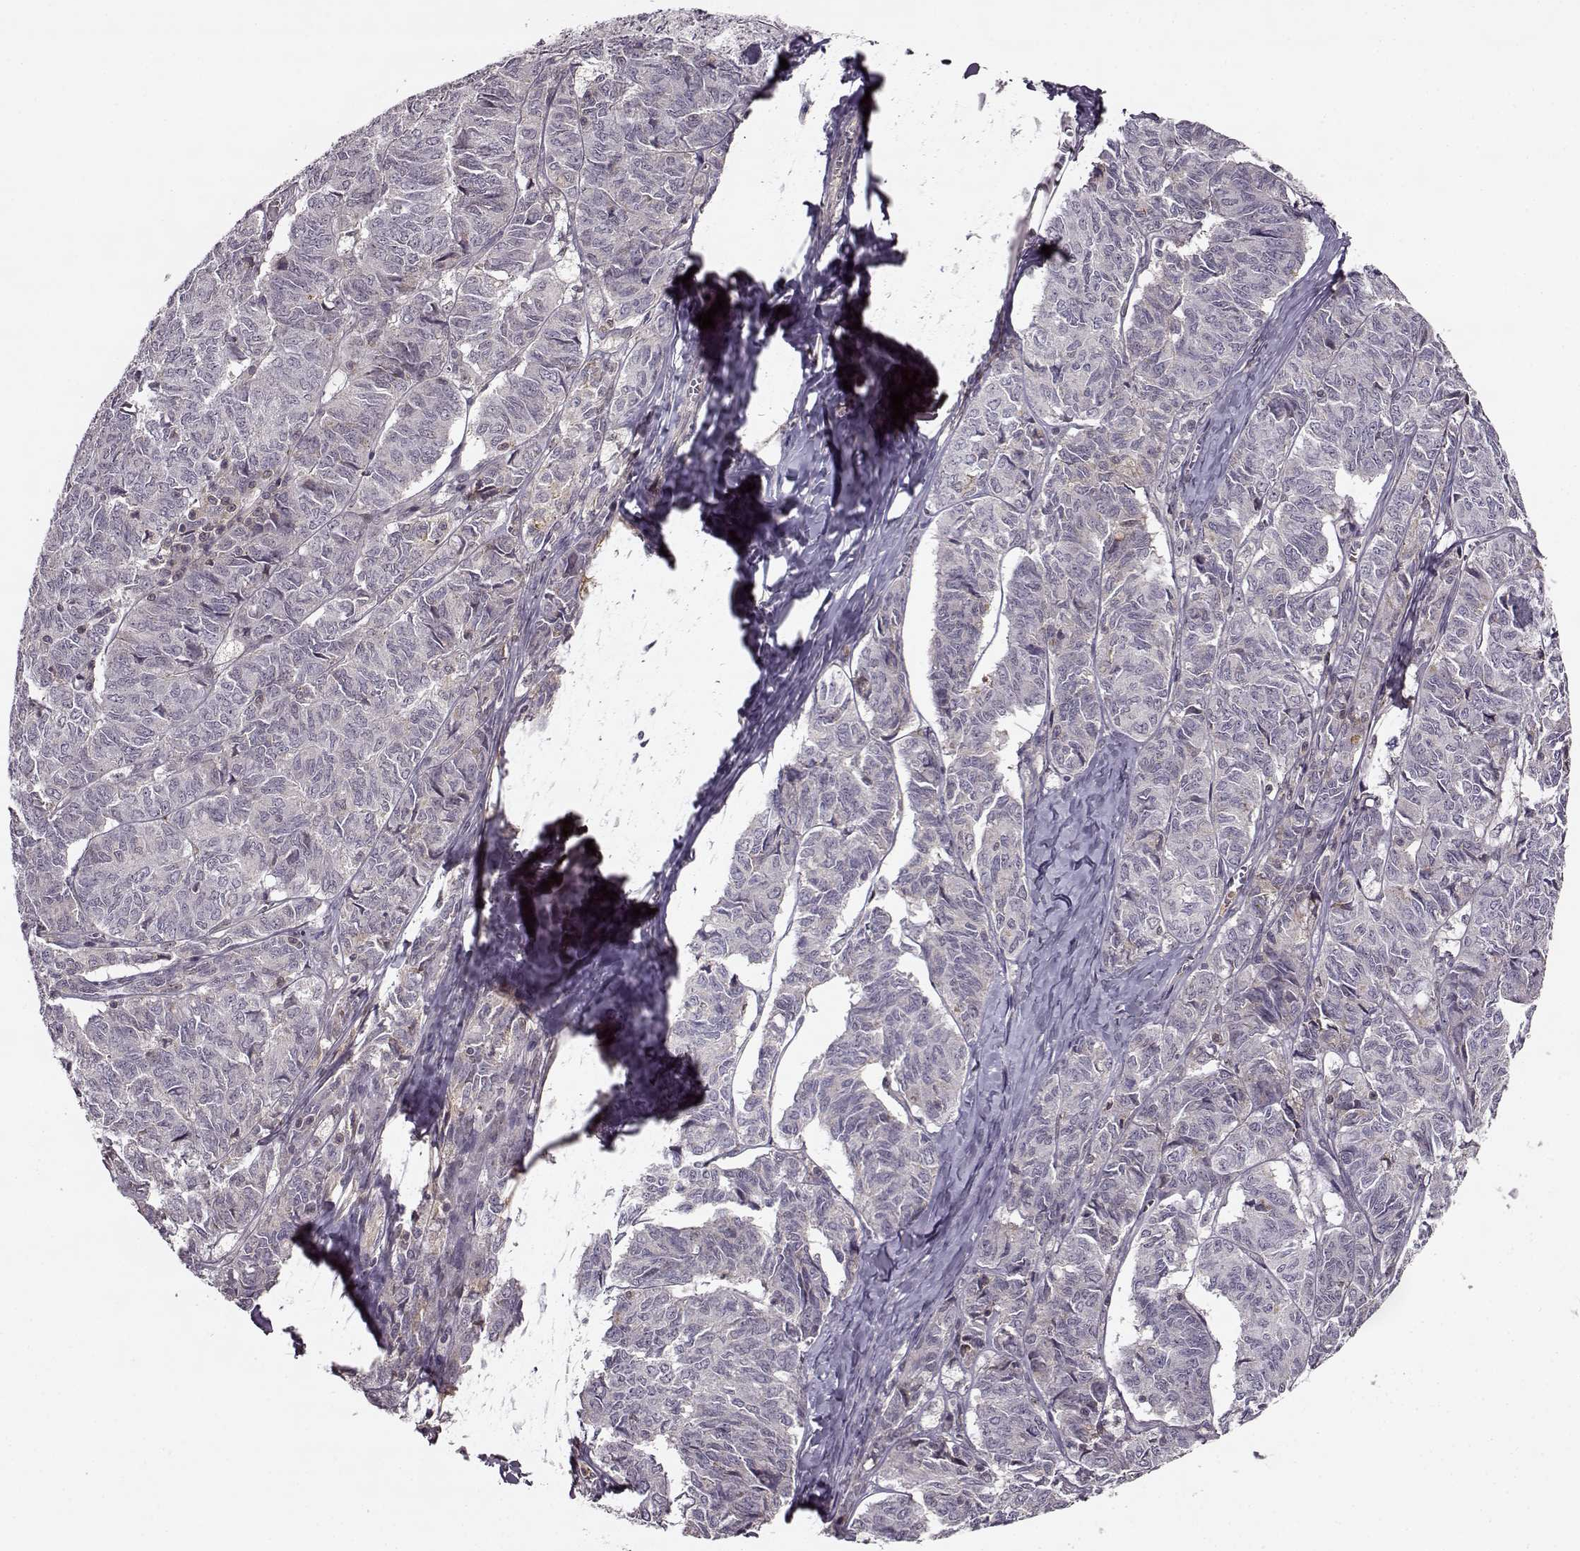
{"staining": {"intensity": "negative", "quantity": "none", "location": "none"}, "tissue": "ovarian cancer", "cell_type": "Tumor cells", "image_type": "cancer", "snomed": [{"axis": "morphology", "description": "Carcinoma, endometroid"}, {"axis": "topography", "description": "Ovary"}], "caption": "The image shows no staining of tumor cells in ovarian cancer (endometroid carcinoma).", "gene": "MFSD1", "patient": {"sex": "female", "age": 80}}